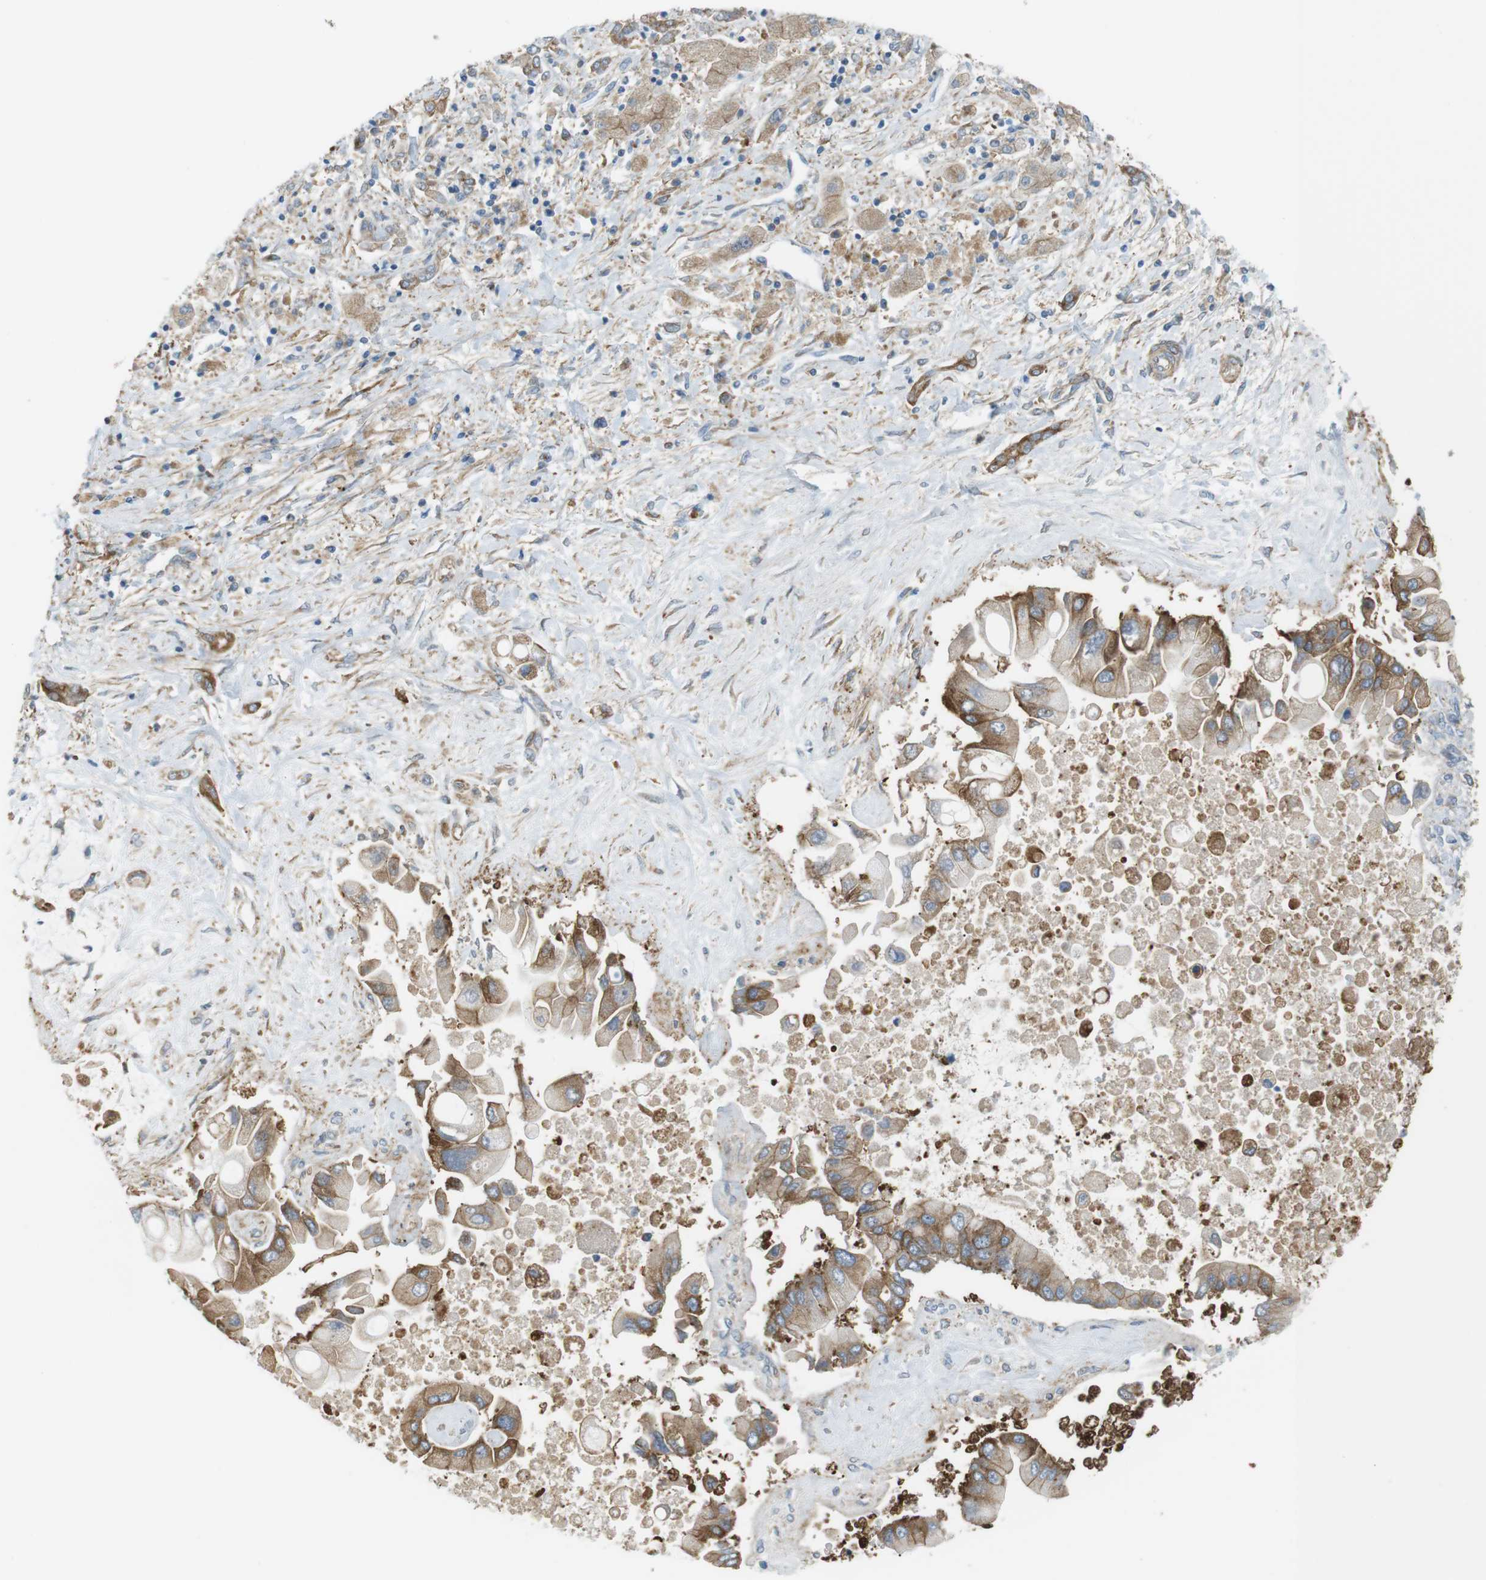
{"staining": {"intensity": "moderate", "quantity": ">75%", "location": "cytoplasmic/membranous"}, "tissue": "liver cancer", "cell_type": "Tumor cells", "image_type": "cancer", "snomed": [{"axis": "morphology", "description": "Cholangiocarcinoma"}, {"axis": "topography", "description": "Liver"}], "caption": "Tumor cells demonstrate medium levels of moderate cytoplasmic/membranous staining in approximately >75% of cells in human liver cancer (cholangiocarcinoma).", "gene": "PEPD", "patient": {"sex": "male", "age": 50}}